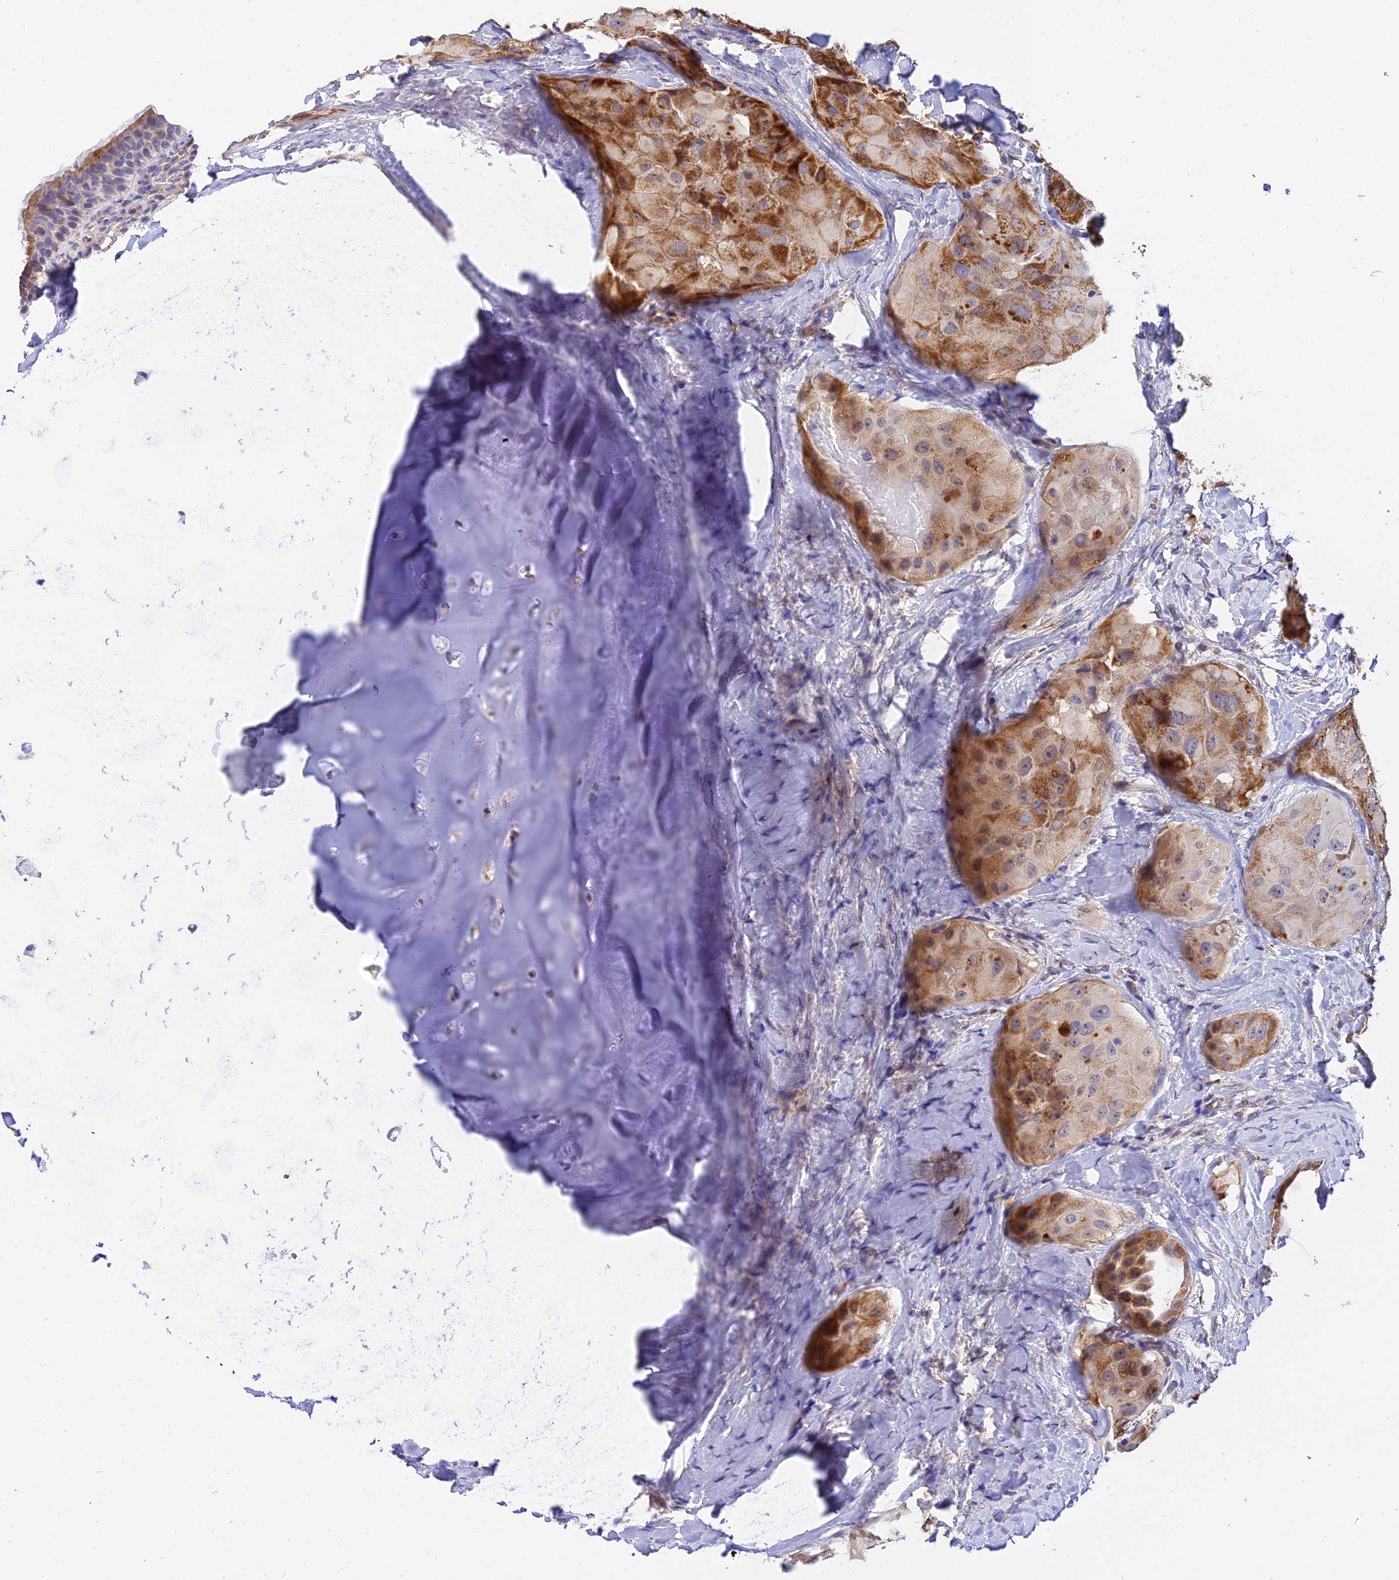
{"staining": {"intensity": "strong", "quantity": ">75%", "location": "cytoplasmic/membranous"}, "tissue": "thyroid cancer", "cell_type": "Tumor cells", "image_type": "cancer", "snomed": [{"axis": "morphology", "description": "Normal tissue, NOS"}, {"axis": "morphology", "description": "Papillary adenocarcinoma, NOS"}, {"axis": "topography", "description": "Thyroid gland"}], "caption": "A brown stain shows strong cytoplasmic/membranous positivity of a protein in human papillary adenocarcinoma (thyroid) tumor cells.", "gene": "ACOT2", "patient": {"sex": "female", "age": 59}}